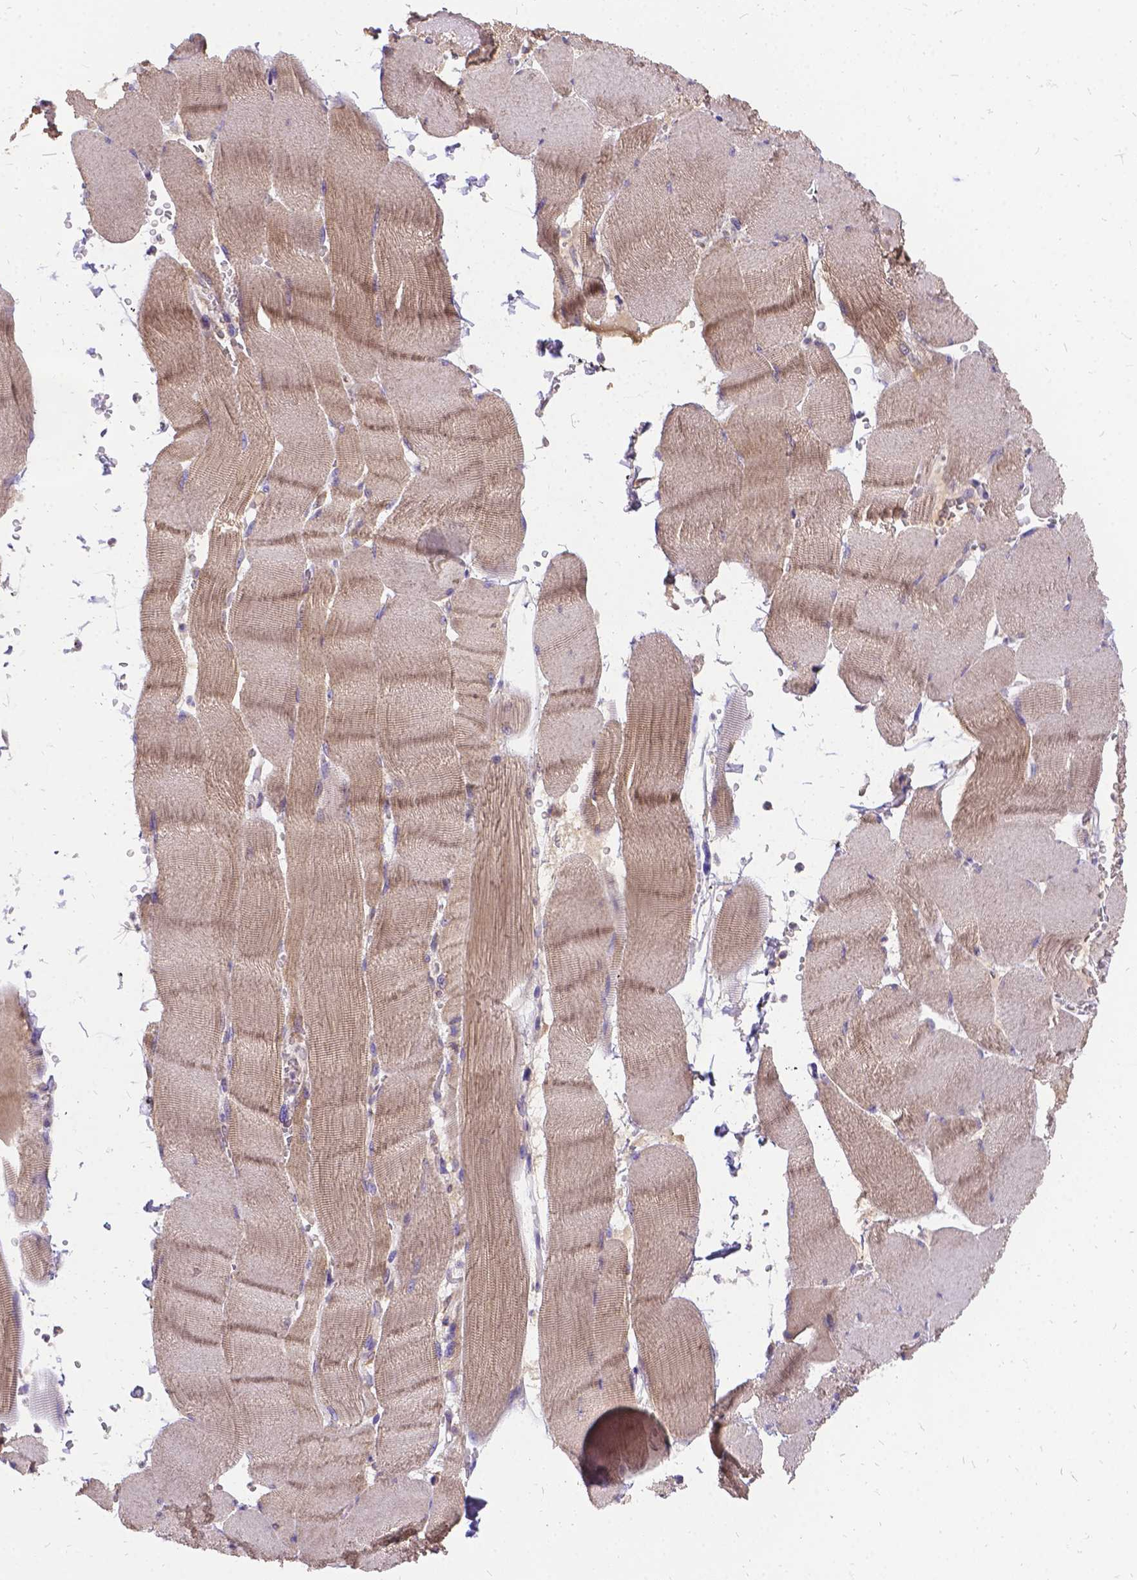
{"staining": {"intensity": "weak", "quantity": "25%-75%", "location": "cytoplasmic/membranous"}, "tissue": "skeletal muscle", "cell_type": "Myocytes", "image_type": "normal", "snomed": [{"axis": "morphology", "description": "Normal tissue, NOS"}, {"axis": "topography", "description": "Skeletal muscle"}], "caption": "This micrograph displays benign skeletal muscle stained with immunohistochemistry (IHC) to label a protein in brown. The cytoplasmic/membranous of myocytes show weak positivity for the protein. Nuclei are counter-stained blue.", "gene": "DENND6A", "patient": {"sex": "male", "age": 56}}